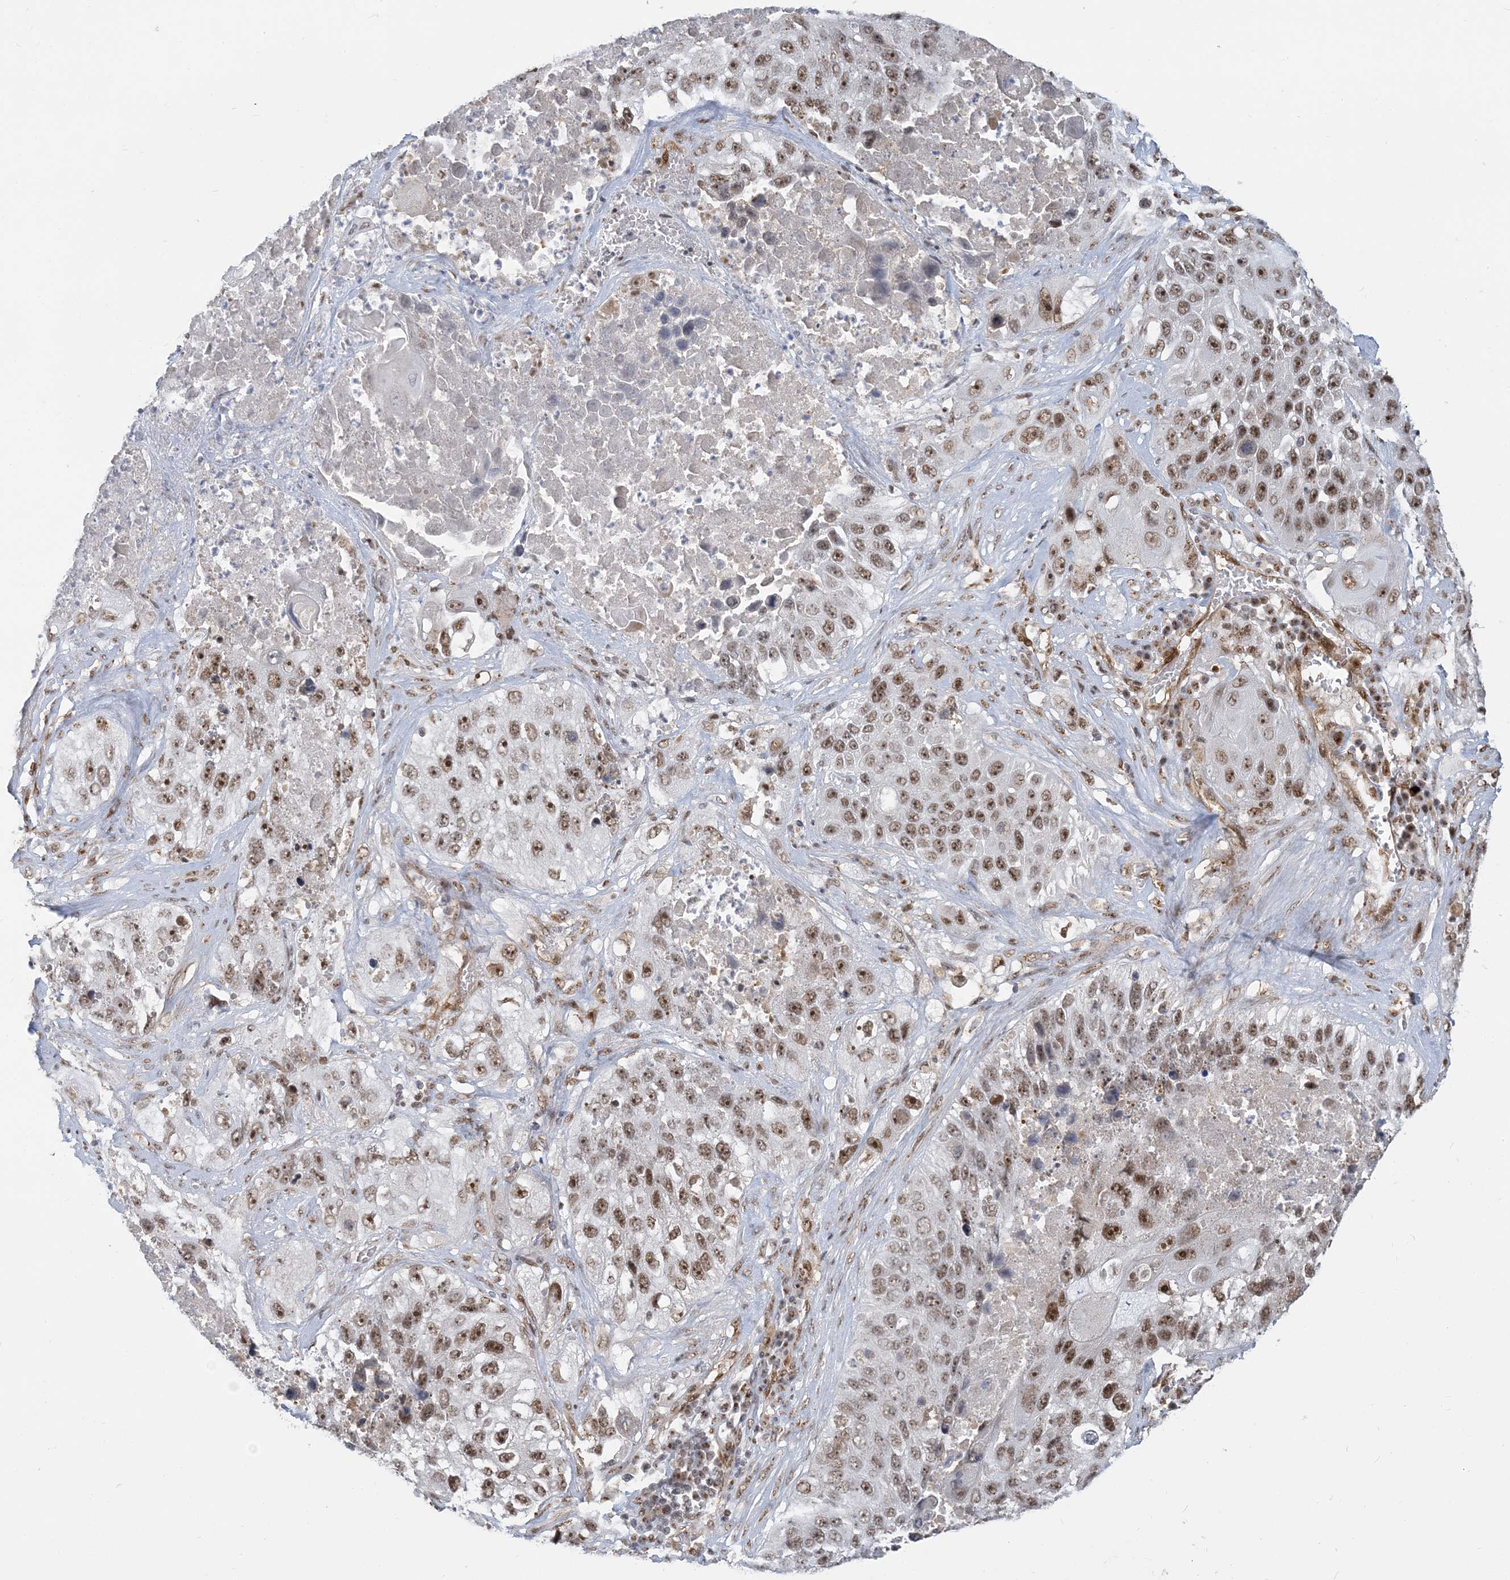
{"staining": {"intensity": "moderate", "quantity": ">75%", "location": "nuclear"}, "tissue": "lung cancer", "cell_type": "Tumor cells", "image_type": "cancer", "snomed": [{"axis": "morphology", "description": "Squamous cell carcinoma, NOS"}, {"axis": "topography", "description": "Lung"}], "caption": "Protein expression analysis of lung cancer displays moderate nuclear expression in approximately >75% of tumor cells.", "gene": "PLRG1", "patient": {"sex": "male", "age": 61}}